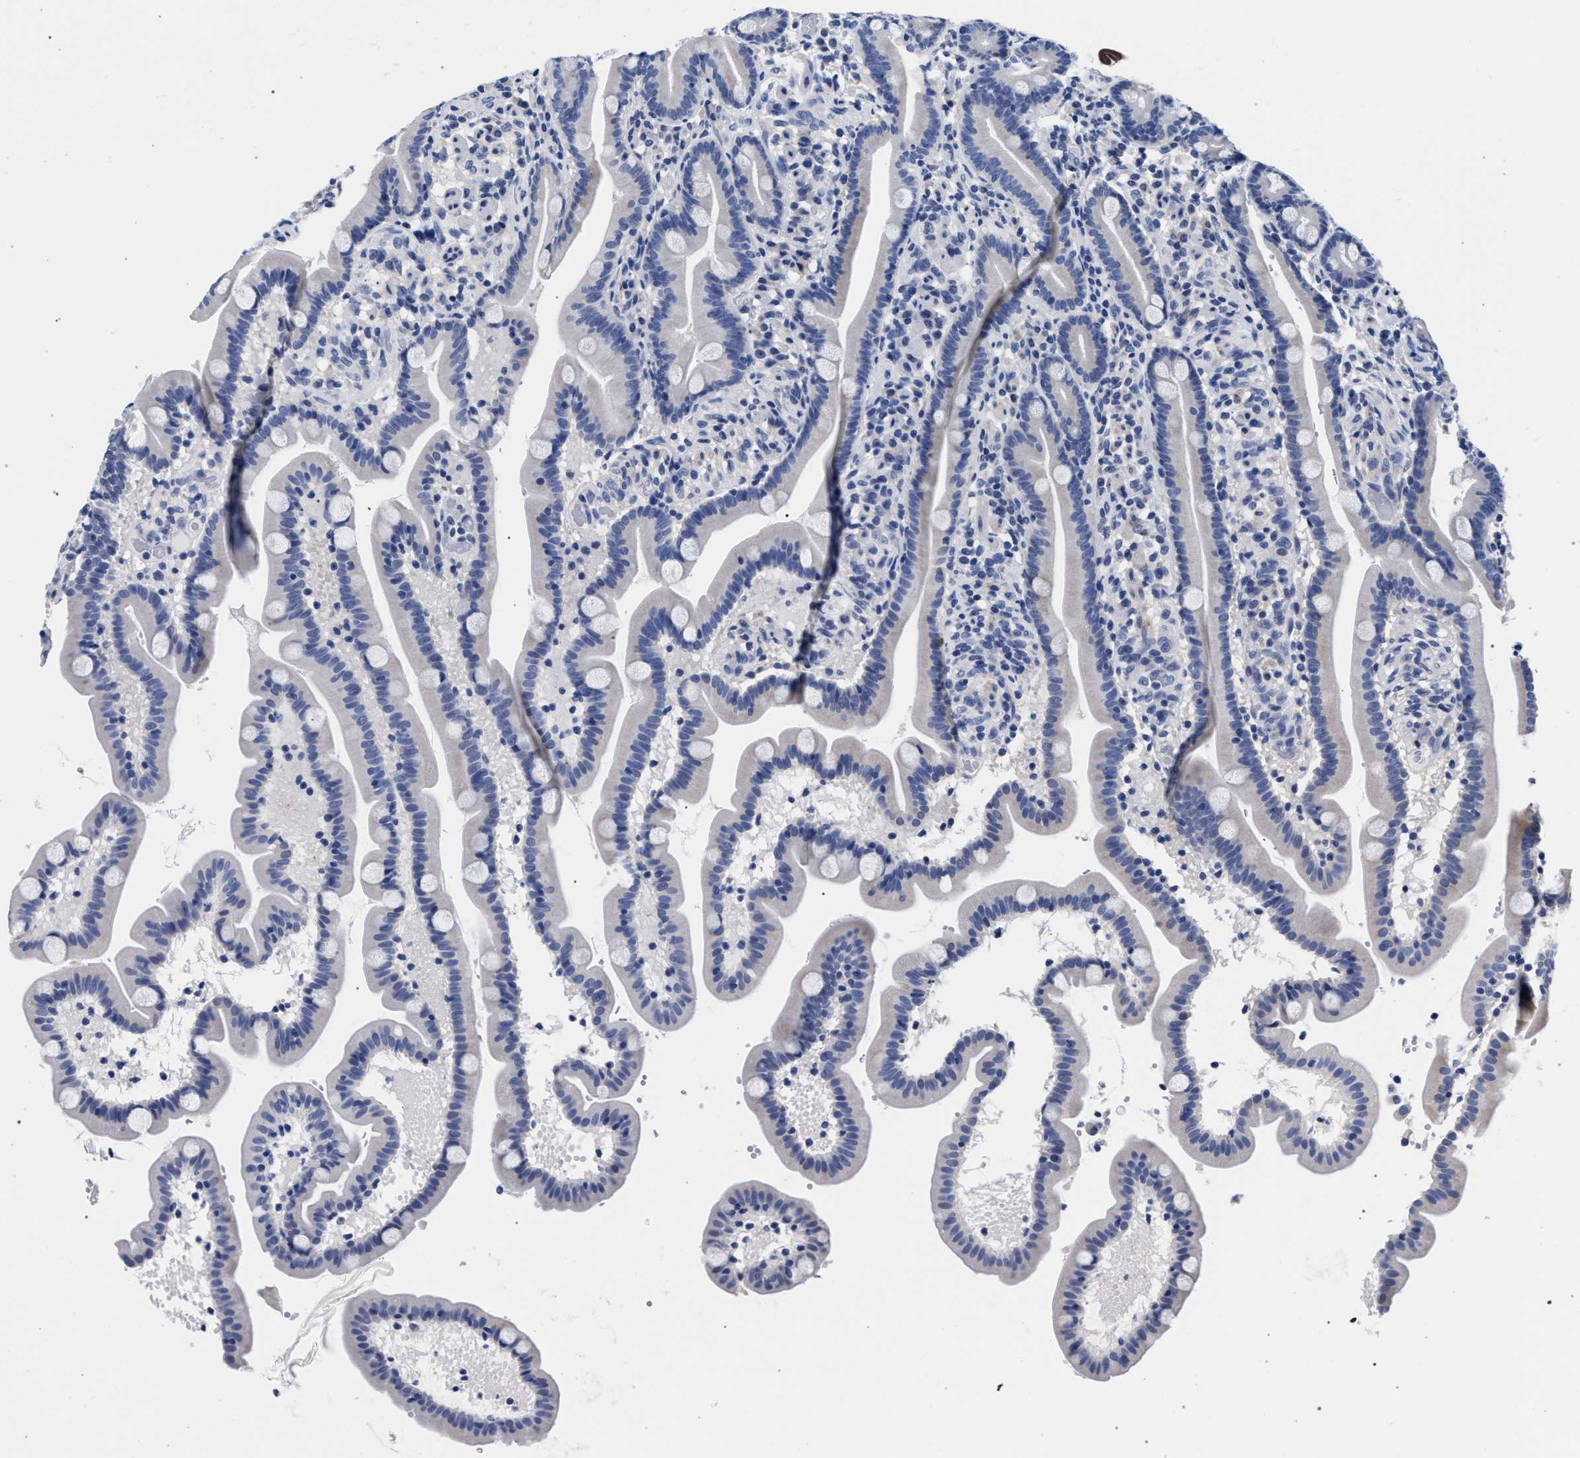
{"staining": {"intensity": "negative", "quantity": "none", "location": "none"}, "tissue": "duodenum", "cell_type": "Glandular cells", "image_type": "normal", "snomed": [{"axis": "morphology", "description": "Normal tissue, NOS"}, {"axis": "topography", "description": "Duodenum"}], "caption": "Immunohistochemistry (IHC) of normal human duodenum displays no staining in glandular cells.", "gene": "AKAP4", "patient": {"sex": "male", "age": 54}}